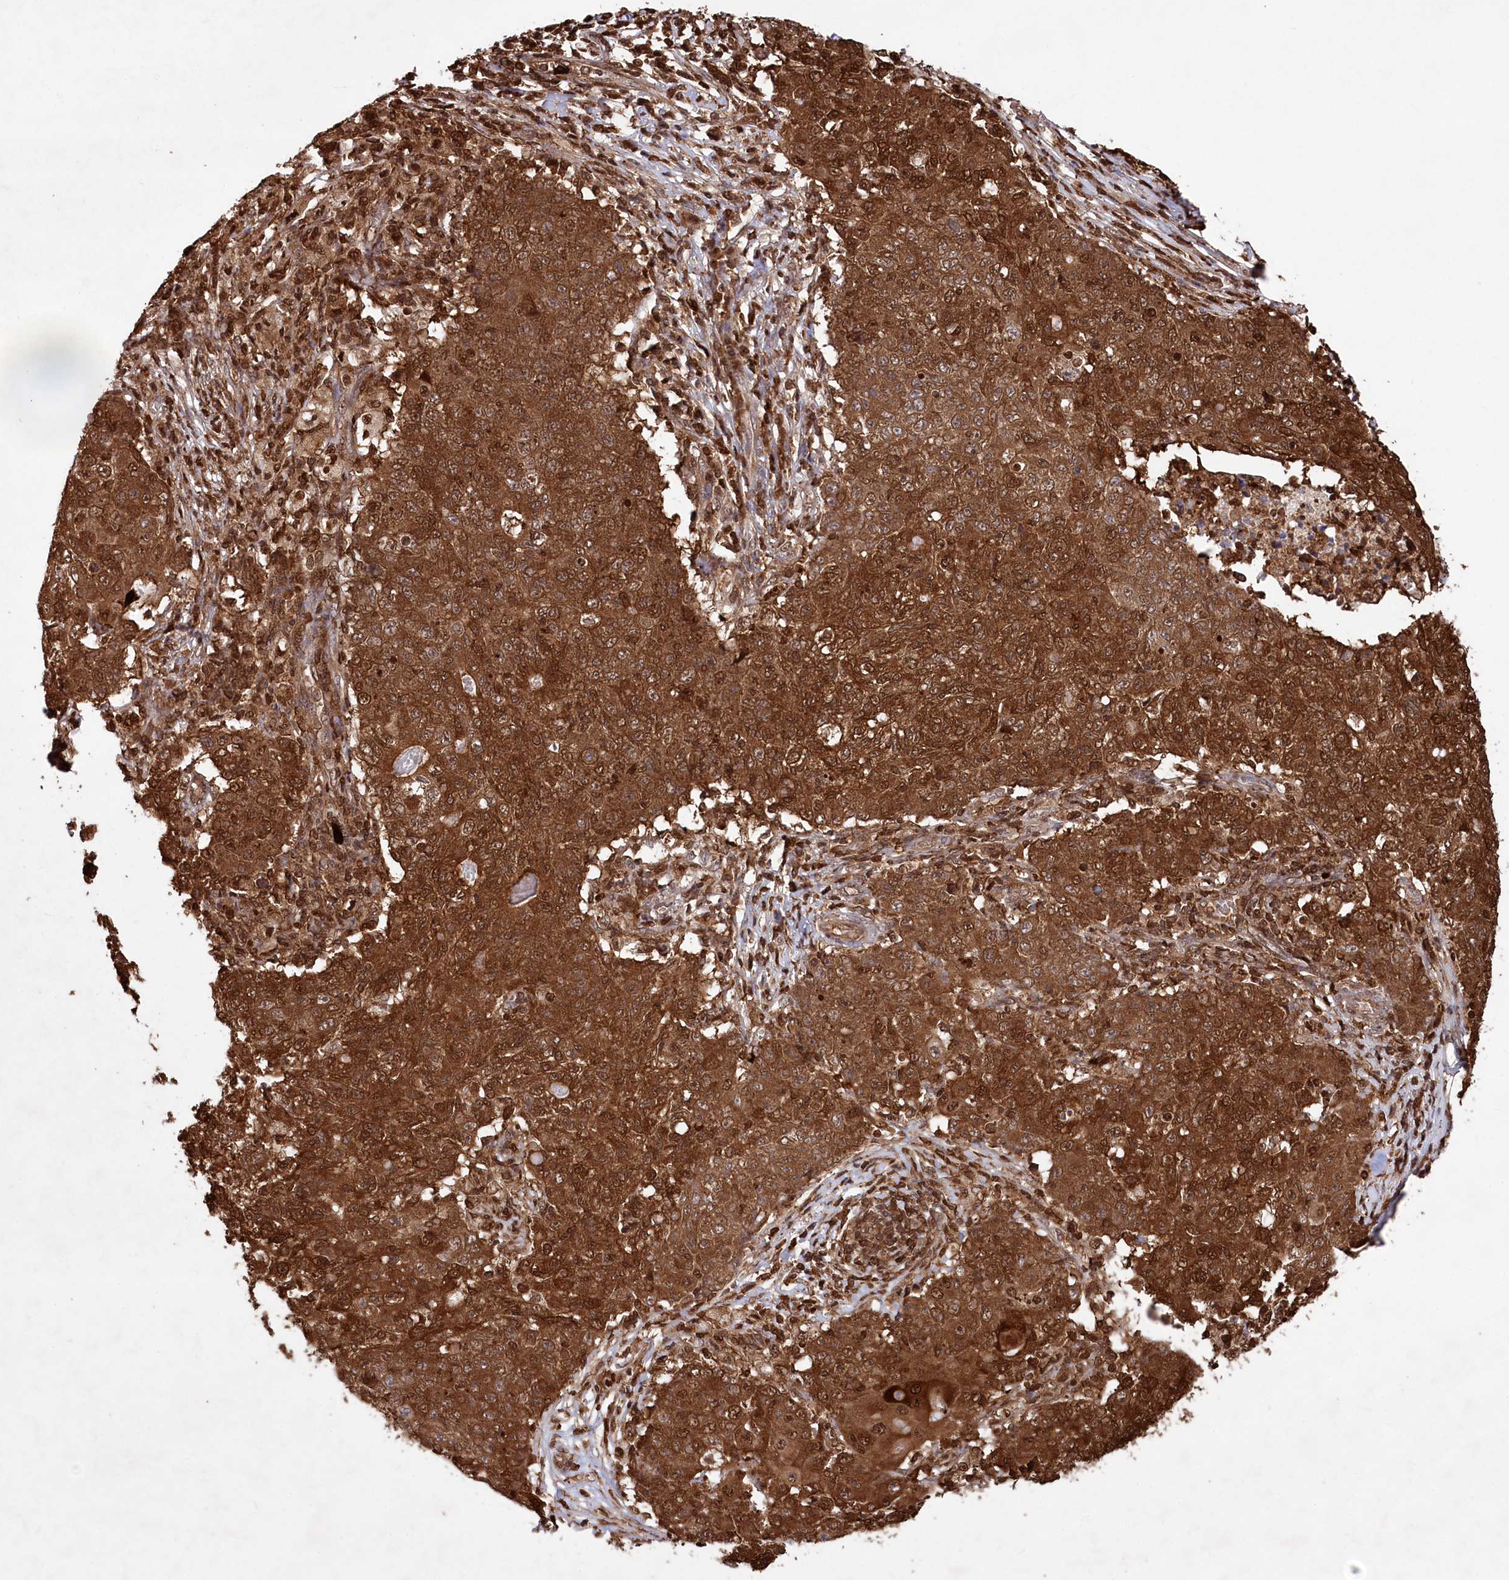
{"staining": {"intensity": "strong", "quantity": ">75%", "location": "cytoplasmic/membranous,nuclear"}, "tissue": "ovarian cancer", "cell_type": "Tumor cells", "image_type": "cancer", "snomed": [{"axis": "morphology", "description": "Carcinoma, endometroid"}, {"axis": "topography", "description": "Ovary"}], "caption": "Immunohistochemistry (IHC) staining of ovarian cancer, which demonstrates high levels of strong cytoplasmic/membranous and nuclear positivity in approximately >75% of tumor cells indicating strong cytoplasmic/membranous and nuclear protein positivity. The staining was performed using DAB (3,3'-diaminobenzidine) (brown) for protein detection and nuclei were counterstained in hematoxylin (blue).", "gene": "LSG1", "patient": {"sex": "female", "age": 42}}